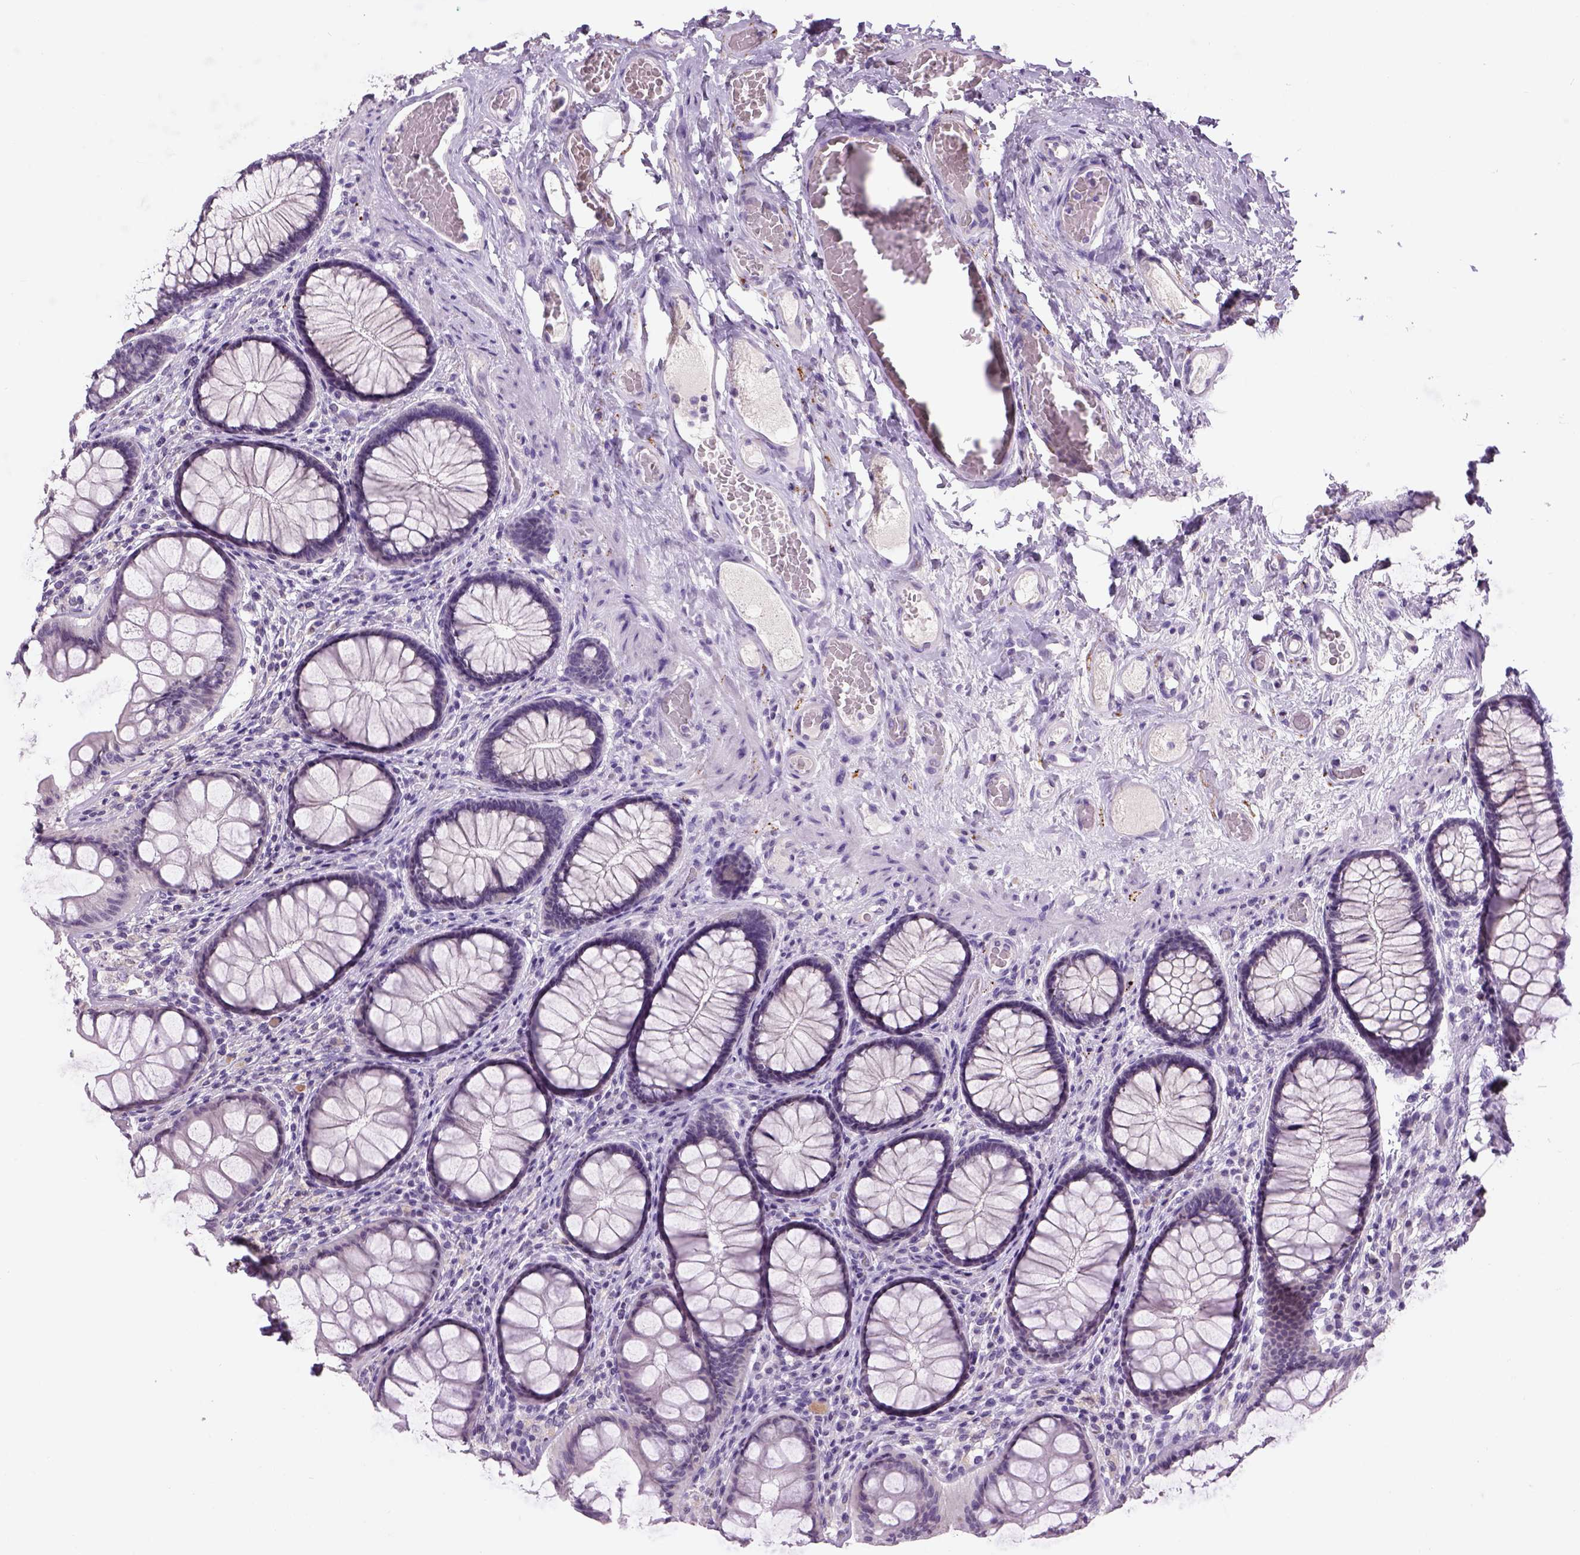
{"staining": {"intensity": "negative", "quantity": "none", "location": "none"}, "tissue": "colon", "cell_type": "Endothelial cells", "image_type": "normal", "snomed": [{"axis": "morphology", "description": "Normal tissue, NOS"}, {"axis": "topography", "description": "Colon"}], "caption": "DAB immunohistochemical staining of normal human colon demonstrates no significant expression in endothelial cells. (DAB IHC visualized using brightfield microscopy, high magnification).", "gene": "DBH", "patient": {"sex": "female", "age": 65}}